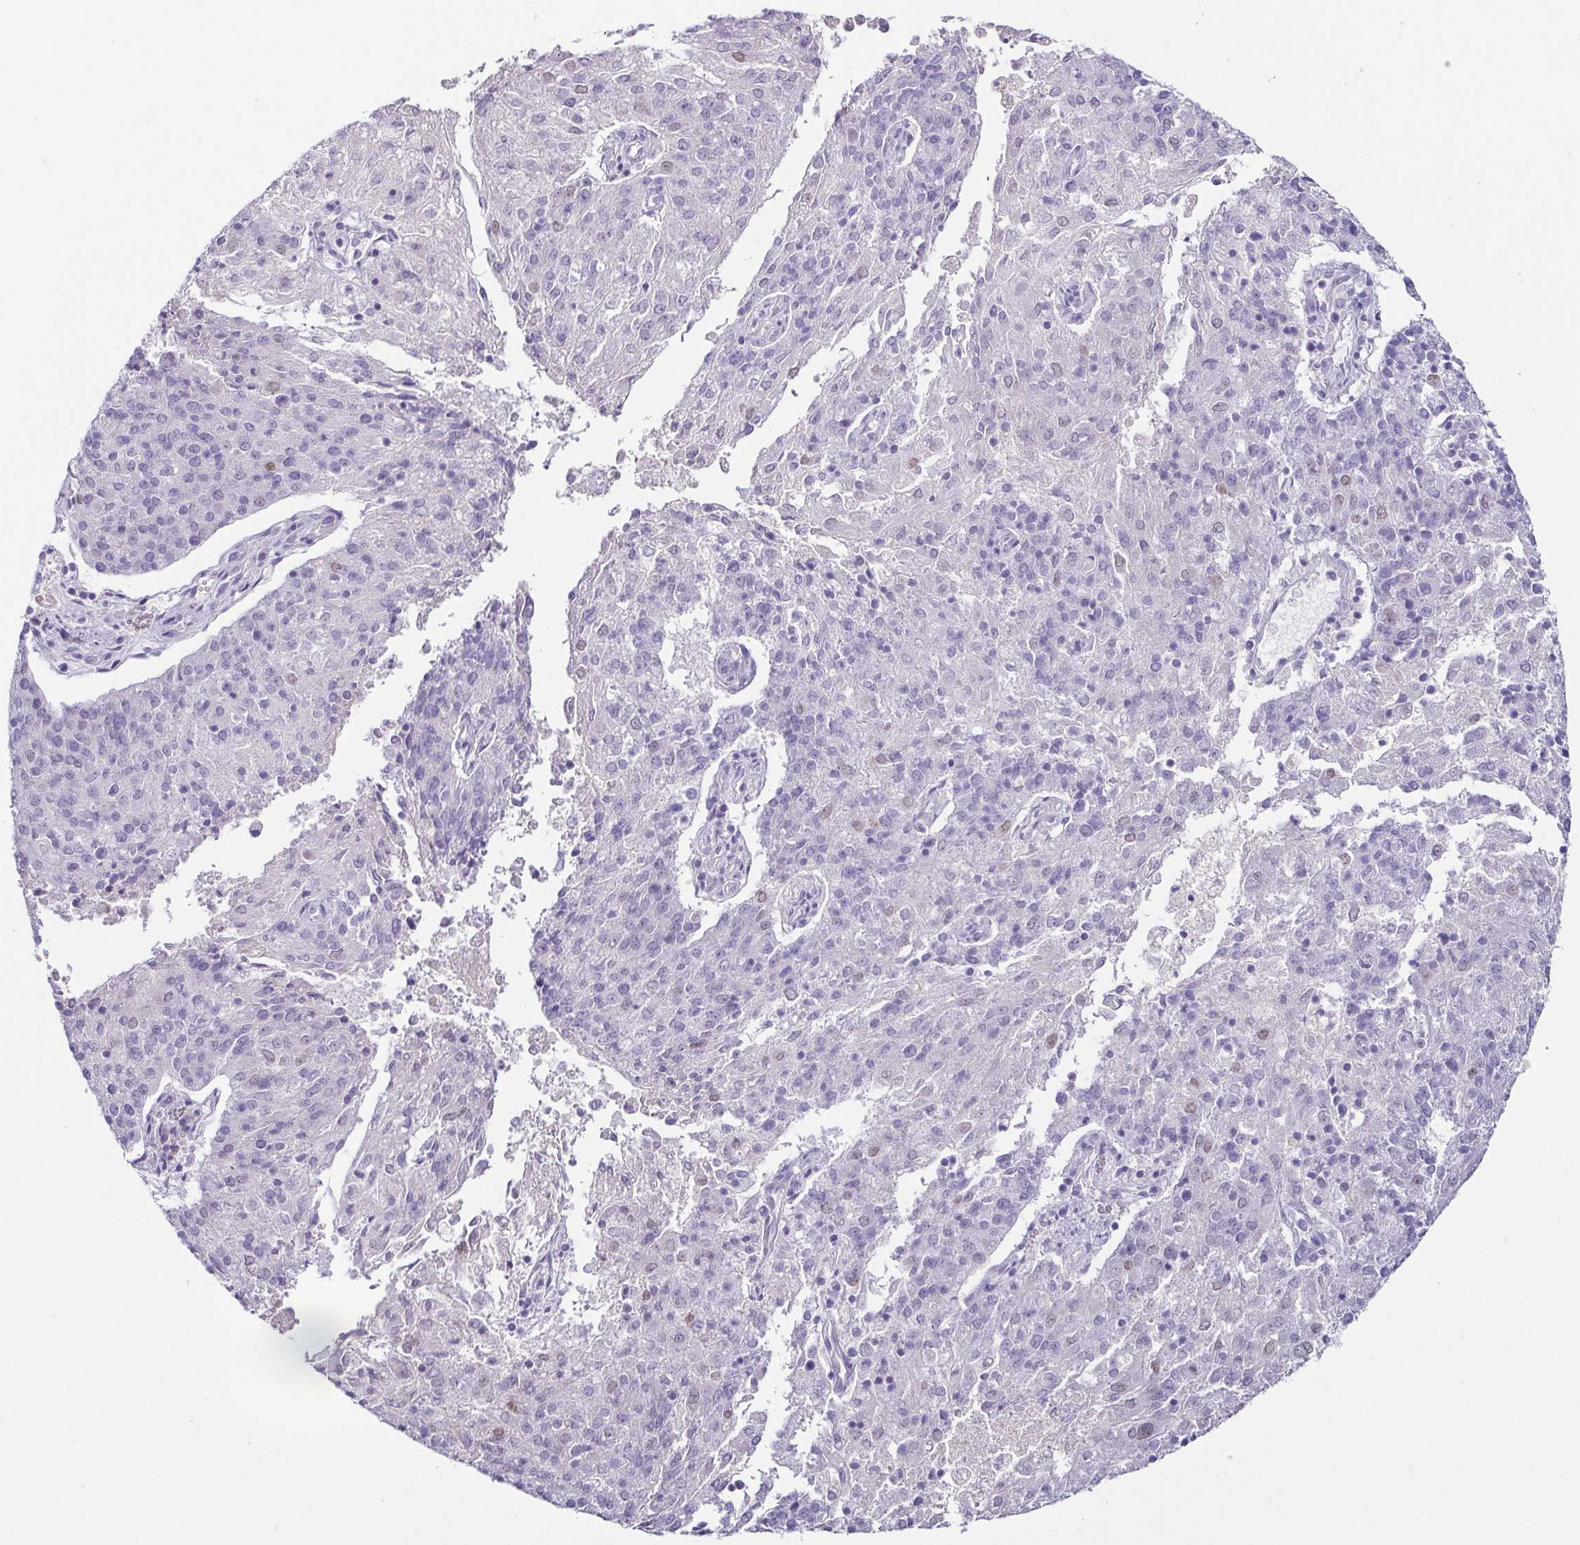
{"staining": {"intensity": "negative", "quantity": "none", "location": "none"}, "tissue": "endometrial cancer", "cell_type": "Tumor cells", "image_type": "cancer", "snomed": [{"axis": "morphology", "description": "Adenocarcinoma, NOS"}, {"axis": "topography", "description": "Endometrium"}], "caption": "There is no significant staining in tumor cells of adenocarcinoma (endometrial).", "gene": "TP73", "patient": {"sex": "female", "age": 82}}